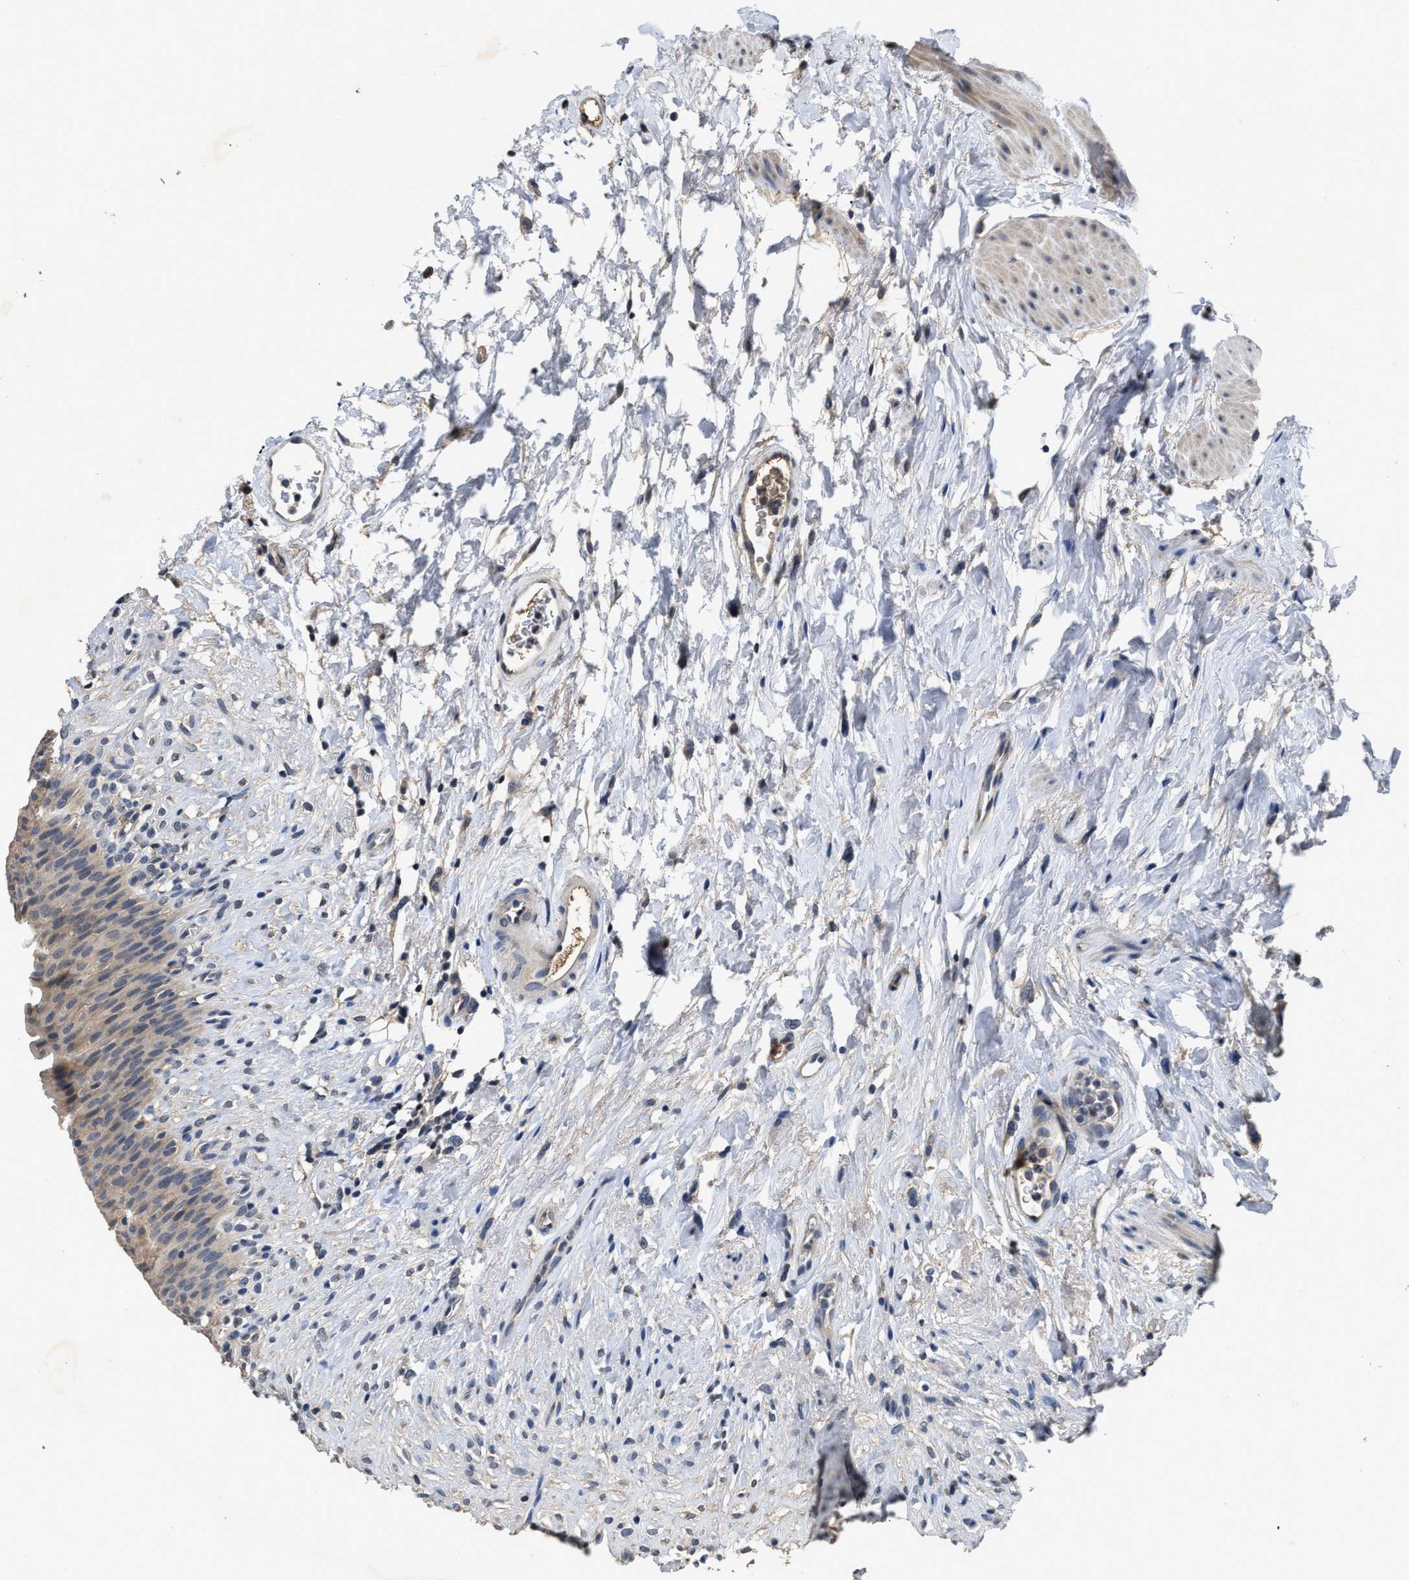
{"staining": {"intensity": "weak", "quantity": "25%-75%", "location": "cytoplasmic/membranous"}, "tissue": "urinary bladder", "cell_type": "Urothelial cells", "image_type": "normal", "snomed": [{"axis": "morphology", "description": "Normal tissue, NOS"}, {"axis": "topography", "description": "Urinary bladder"}], "caption": "Urothelial cells exhibit low levels of weak cytoplasmic/membranous positivity in approximately 25%-75% of cells in benign urinary bladder.", "gene": "INHA", "patient": {"sex": "female", "age": 79}}